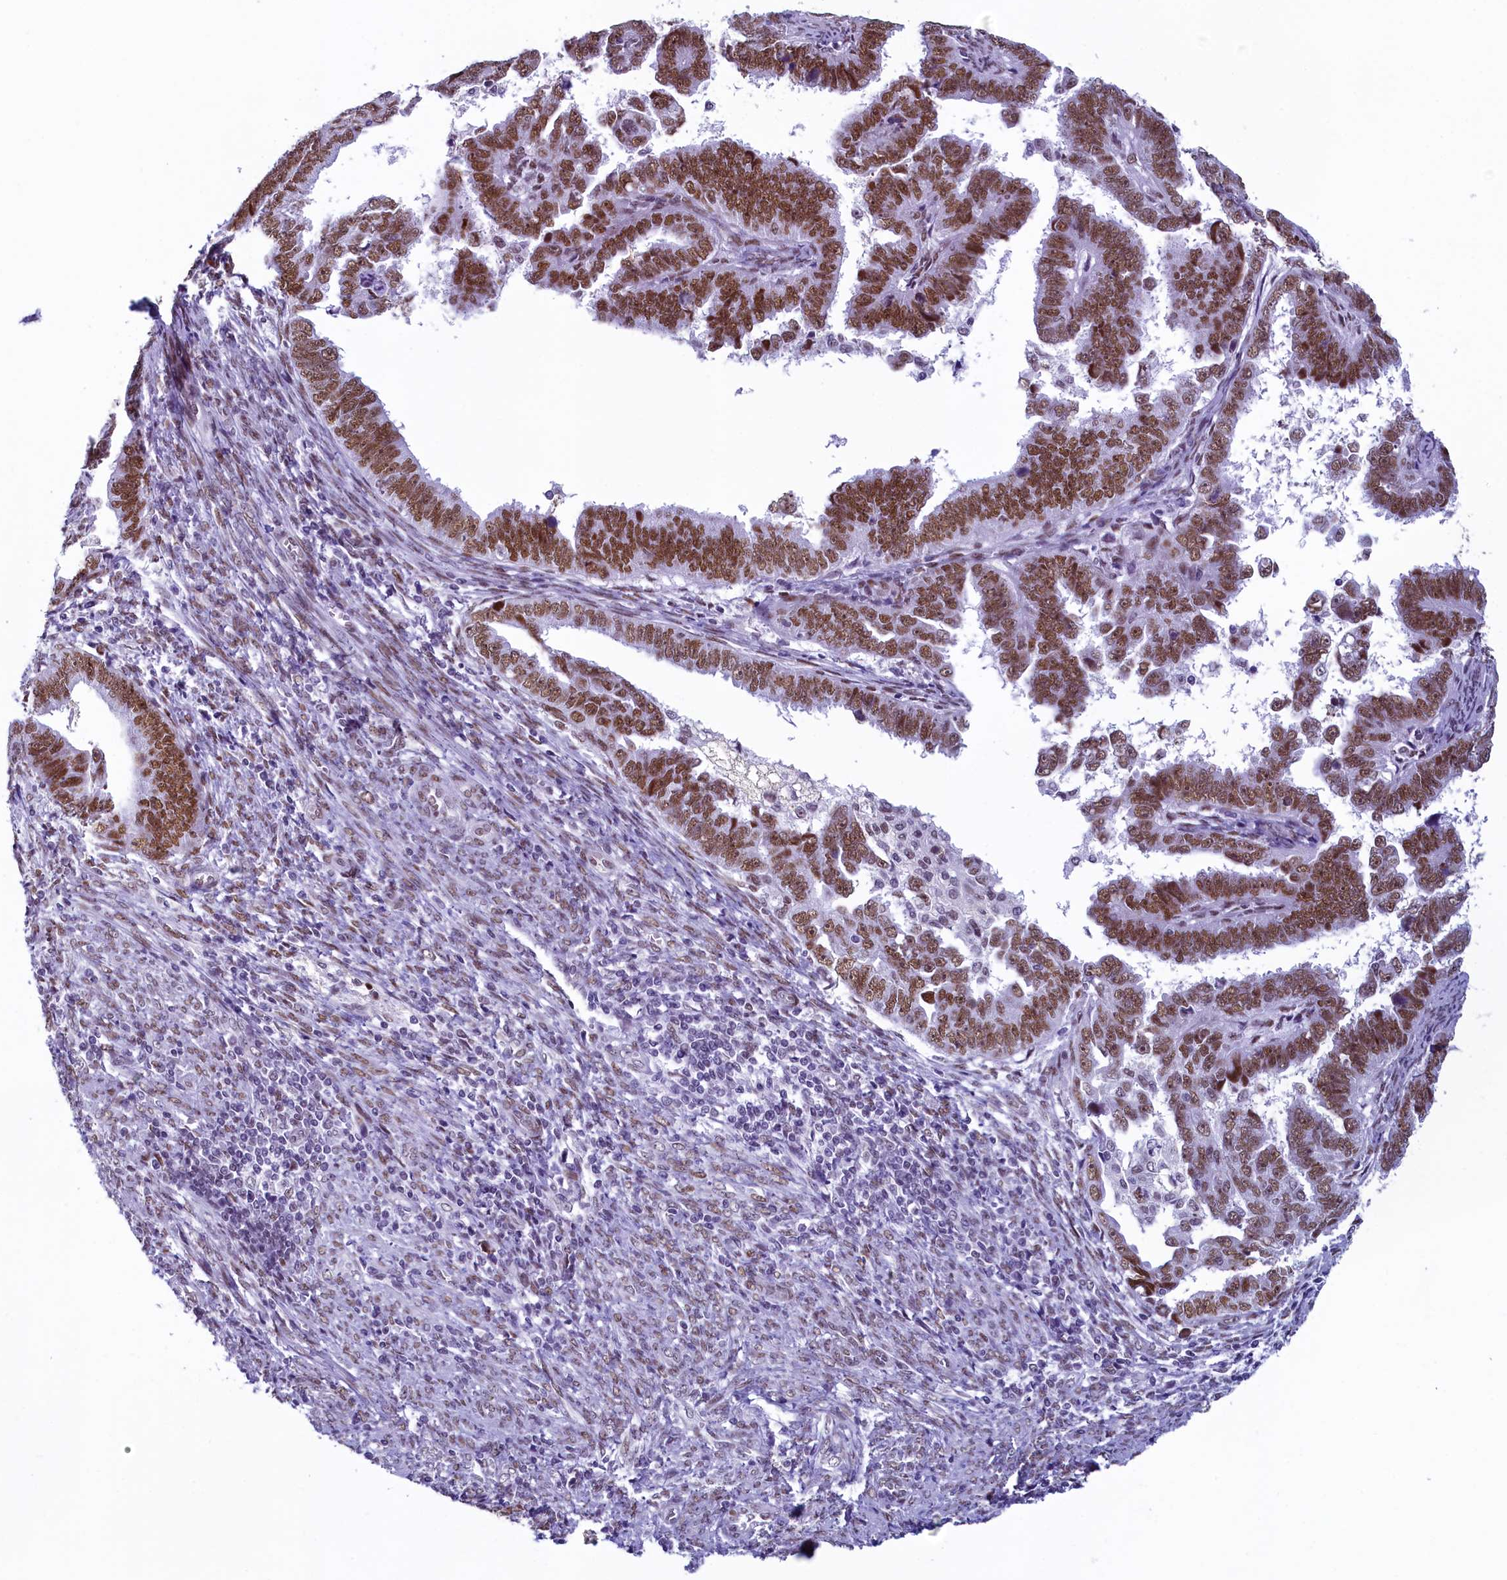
{"staining": {"intensity": "strong", "quantity": ">75%", "location": "nuclear"}, "tissue": "endometrial cancer", "cell_type": "Tumor cells", "image_type": "cancer", "snomed": [{"axis": "morphology", "description": "Adenocarcinoma, NOS"}, {"axis": "topography", "description": "Endometrium"}], "caption": "Immunohistochemistry (IHC) (DAB (3,3'-diaminobenzidine)) staining of adenocarcinoma (endometrial) reveals strong nuclear protein expression in approximately >75% of tumor cells.", "gene": "SUGP2", "patient": {"sex": "female", "age": 75}}